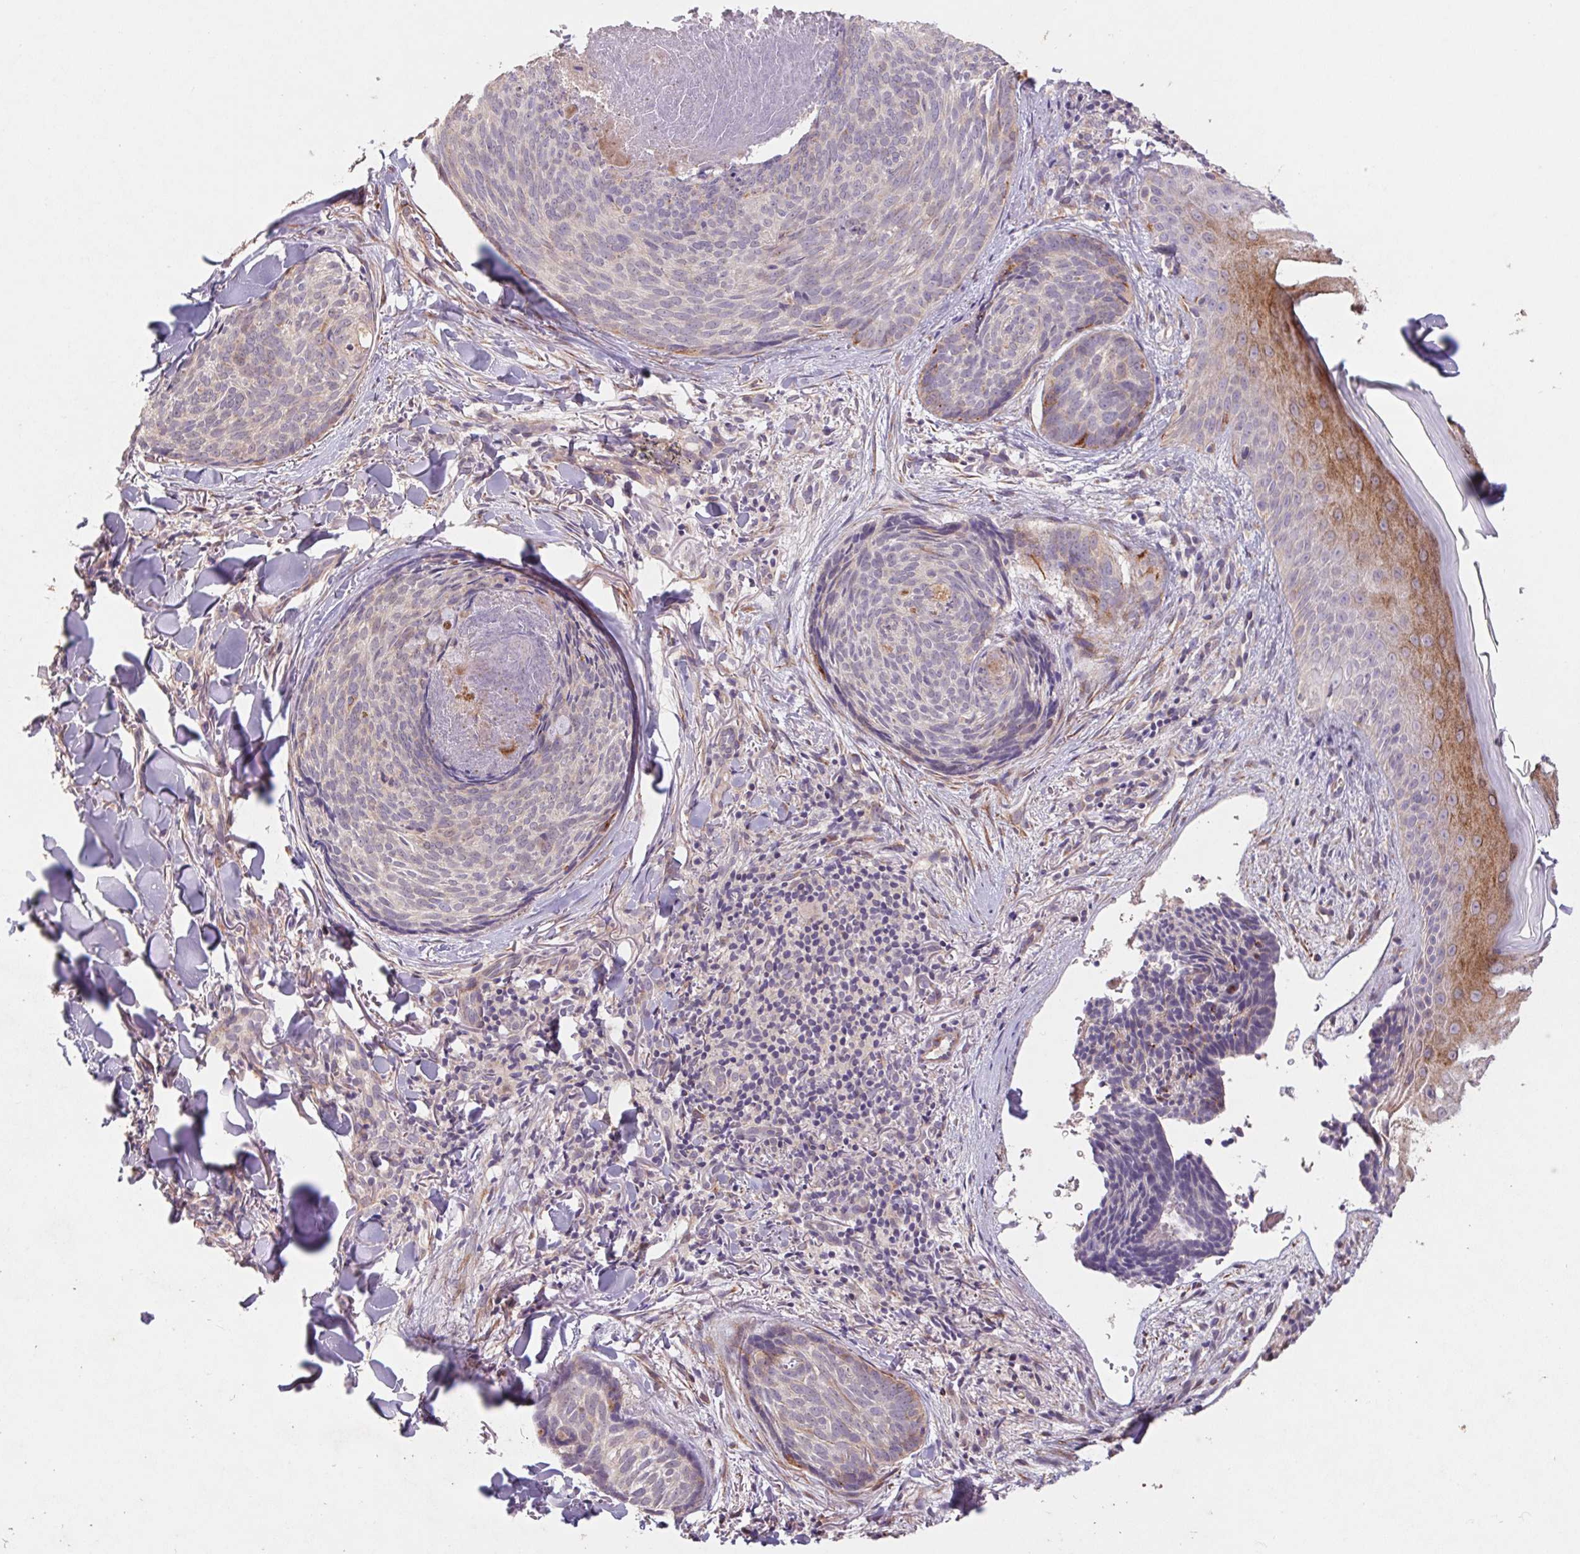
{"staining": {"intensity": "weak", "quantity": "<25%", "location": "cytoplasmic/membranous"}, "tissue": "skin cancer", "cell_type": "Tumor cells", "image_type": "cancer", "snomed": [{"axis": "morphology", "description": "Basal cell carcinoma"}, {"axis": "topography", "description": "Skin"}], "caption": "The immunohistochemistry (IHC) photomicrograph has no significant positivity in tumor cells of skin cancer tissue.", "gene": "GRM2", "patient": {"sex": "female", "age": 82}}